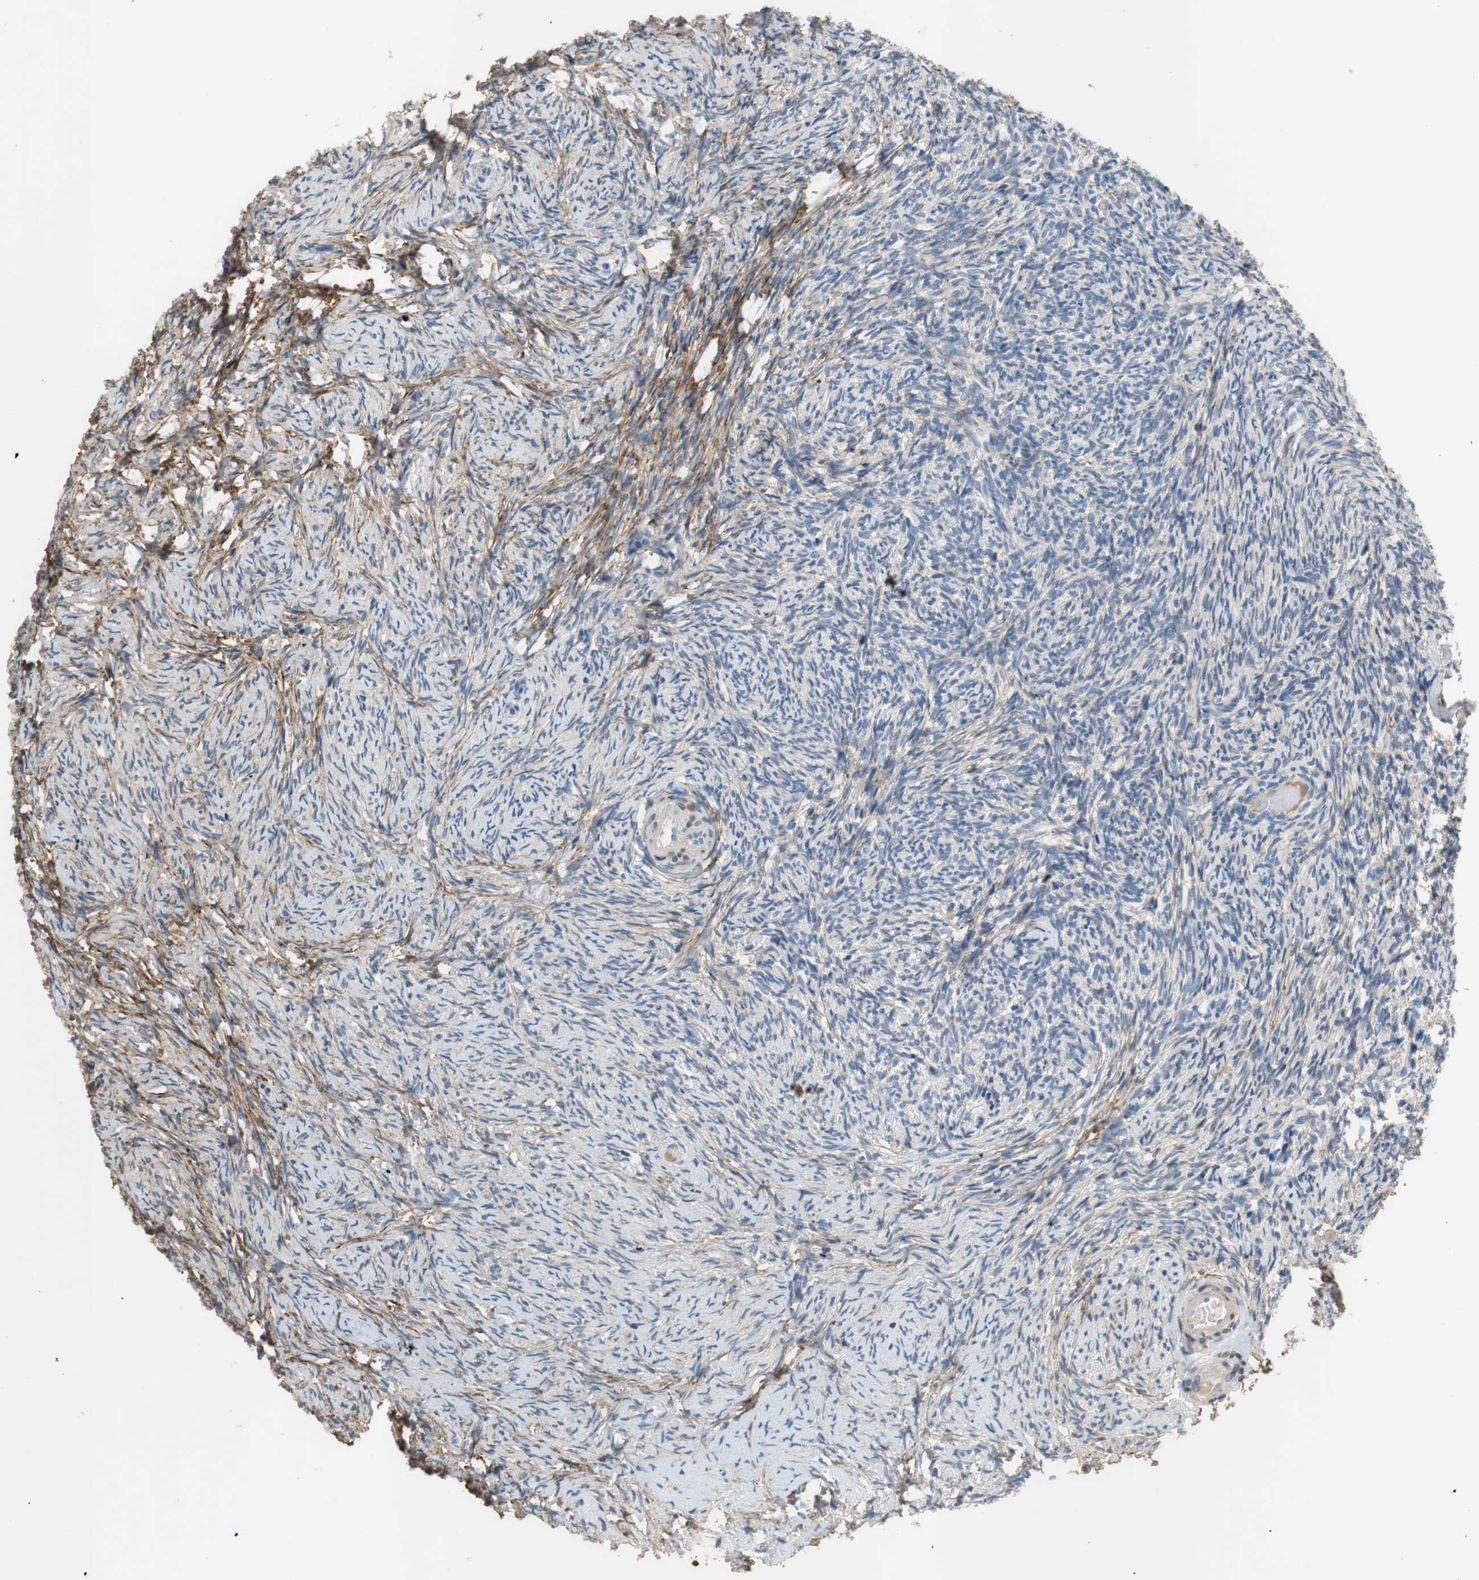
{"staining": {"intensity": "negative", "quantity": "none", "location": "none"}, "tissue": "ovary", "cell_type": "Follicle cells", "image_type": "normal", "snomed": [{"axis": "morphology", "description": "Normal tissue, NOS"}, {"axis": "topography", "description": "Ovary"}], "caption": "The IHC photomicrograph has no significant expression in follicle cells of ovary.", "gene": "COL12A1", "patient": {"sex": "female", "age": 60}}